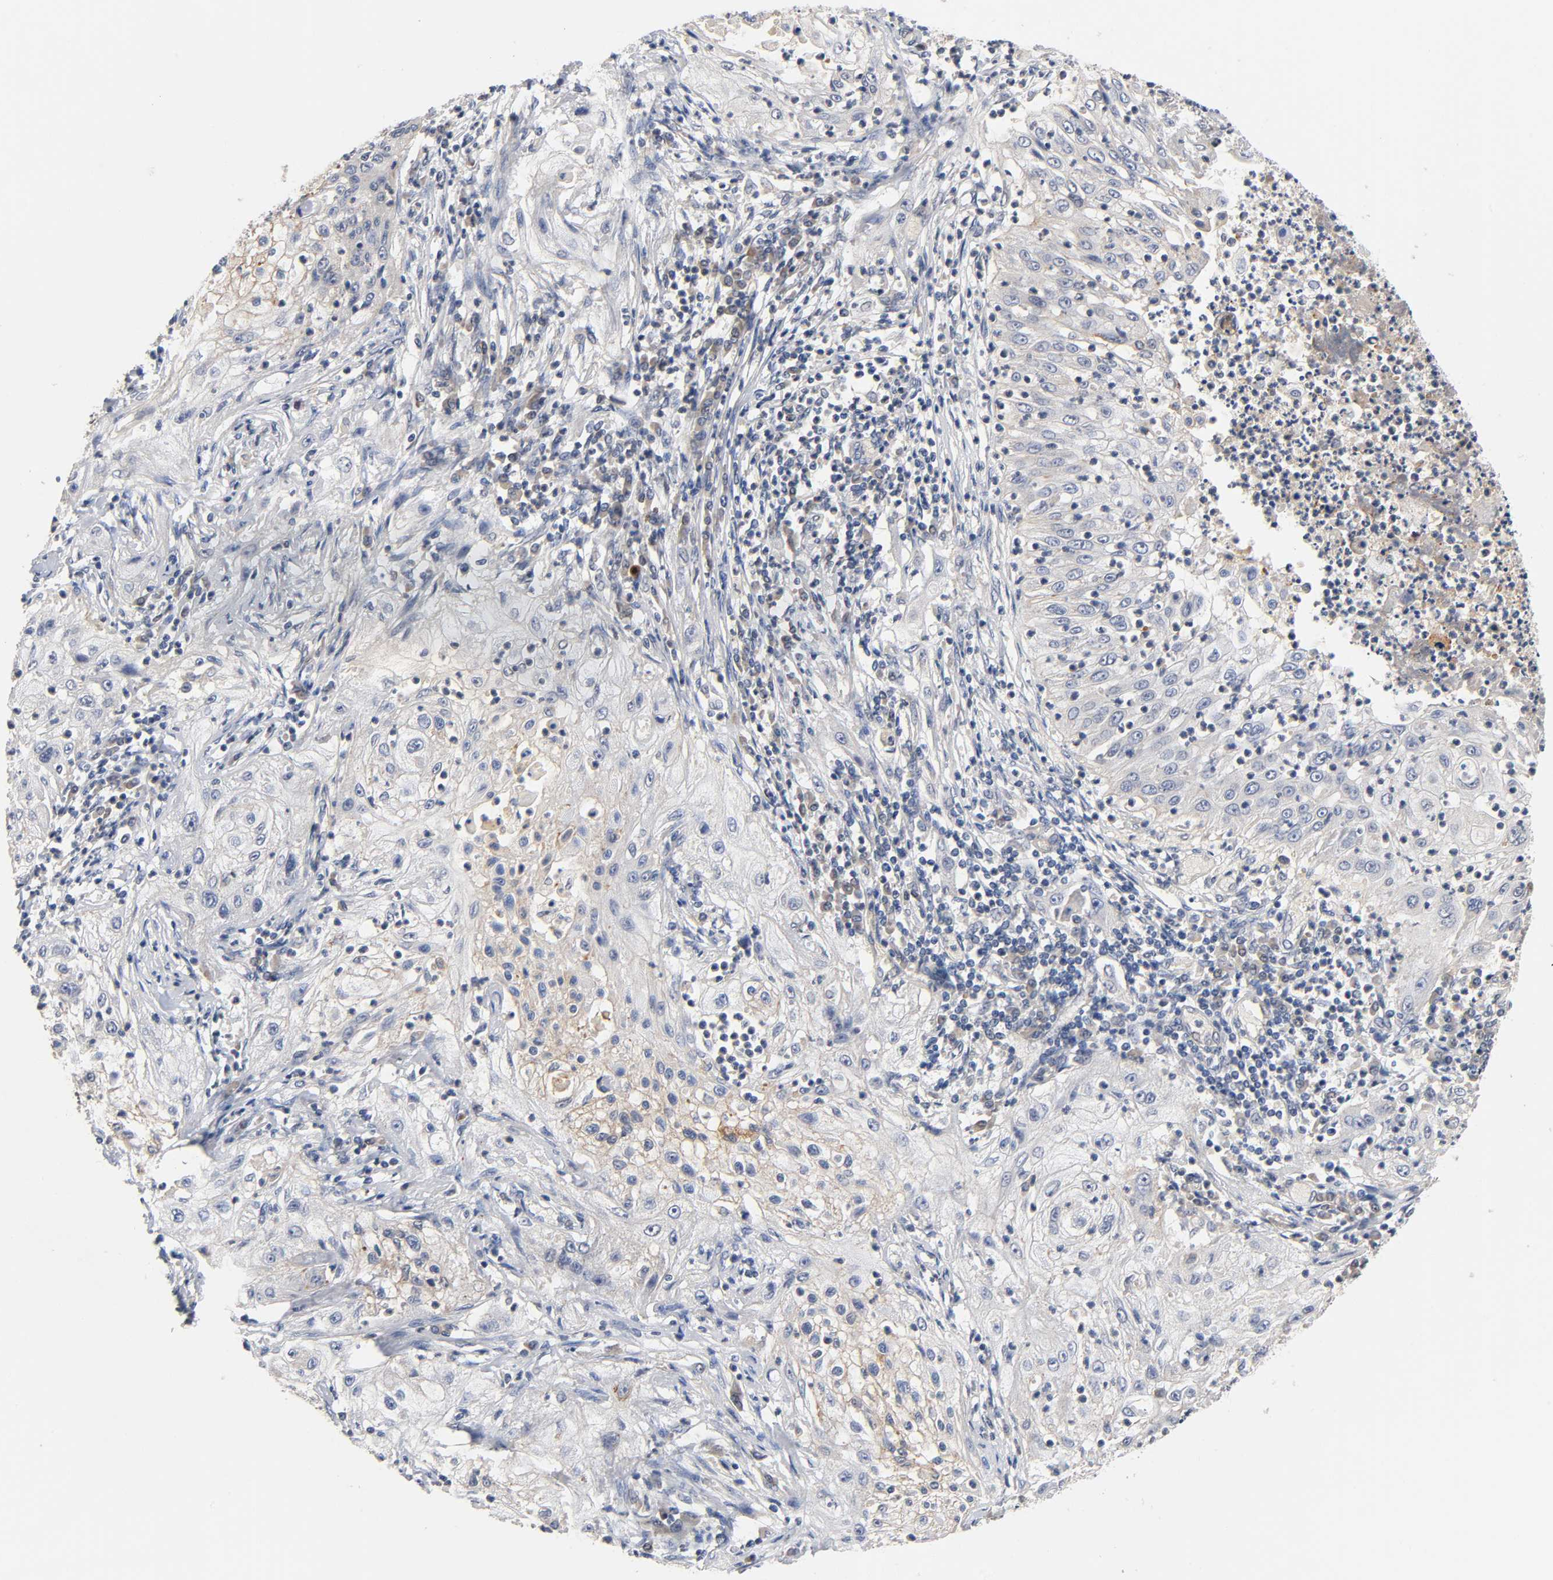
{"staining": {"intensity": "weak", "quantity": "<25%", "location": "cytoplasmic/membranous"}, "tissue": "lung cancer", "cell_type": "Tumor cells", "image_type": "cancer", "snomed": [{"axis": "morphology", "description": "Inflammation, NOS"}, {"axis": "morphology", "description": "Squamous cell carcinoma, NOS"}, {"axis": "topography", "description": "Lymph node"}, {"axis": "topography", "description": "Soft tissue"}, {"axis": "topography", "description": "Lung"}], "caption": "Tumor cells show no significant expression in lung squamous cell carcinoma.", "gene": "PRKAB1", "patient": {"sex": "male", "age": 66}}